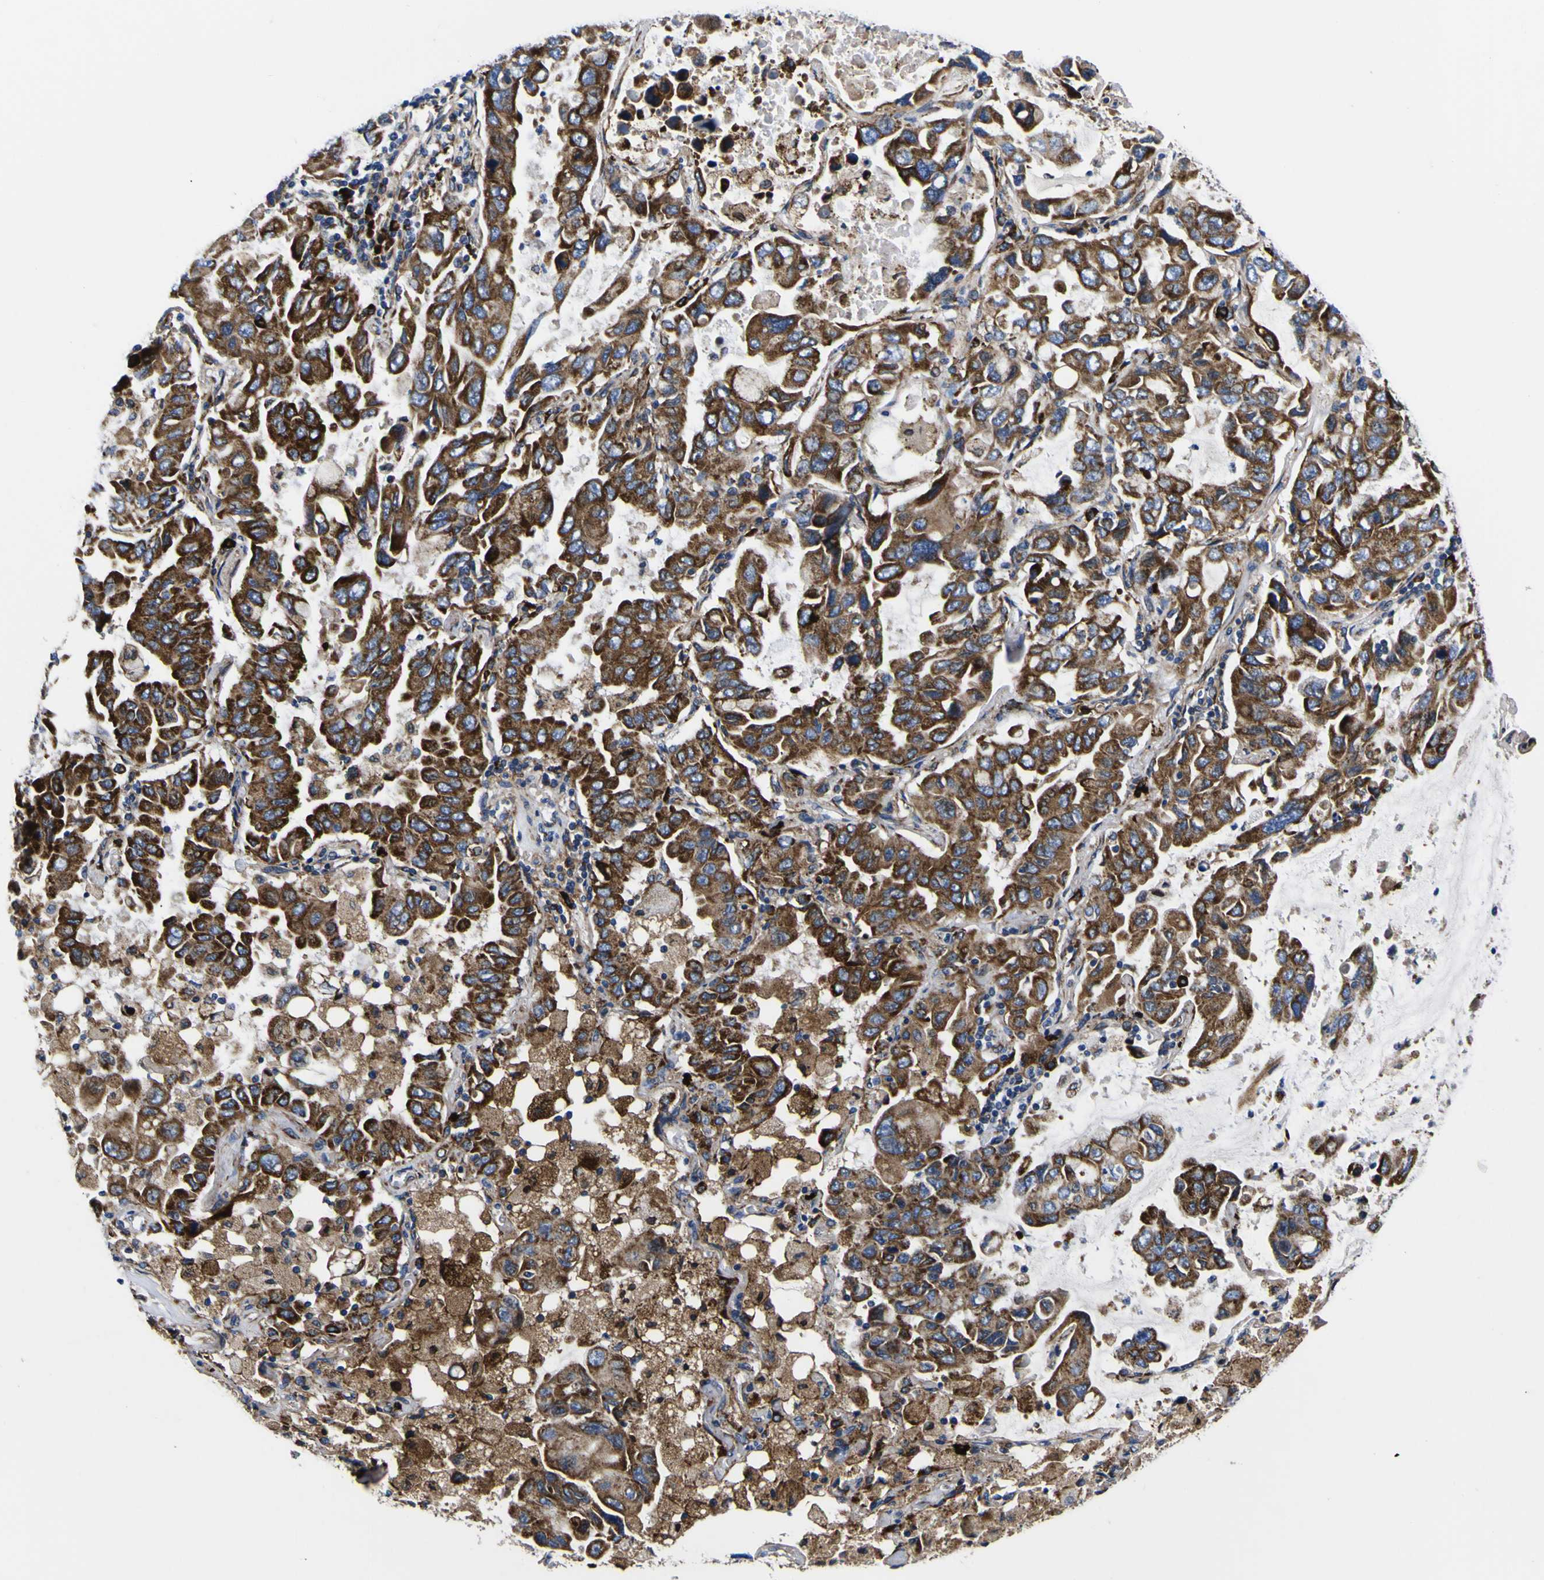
{"staining": {"intensity": "strong", "quantity": ">75%", "location": "cytoplasmic/membranous"}, "tissue": "lung cancer", "cell_type": "Tumor cells", "image_type": "cancer", "snomed": [{"axis": "morphology", "description": "Adenocarcinoma, NOS"}, {"axis": "topography", "description": "Lung"}], "caption": "Tumor cells demonstrate high levels of strong cytoplasmic/membranous positivity in approximately >75% of cells in lung cancer.", "gene": "SCD", "patient": {"sex": "male", "age": 64}}